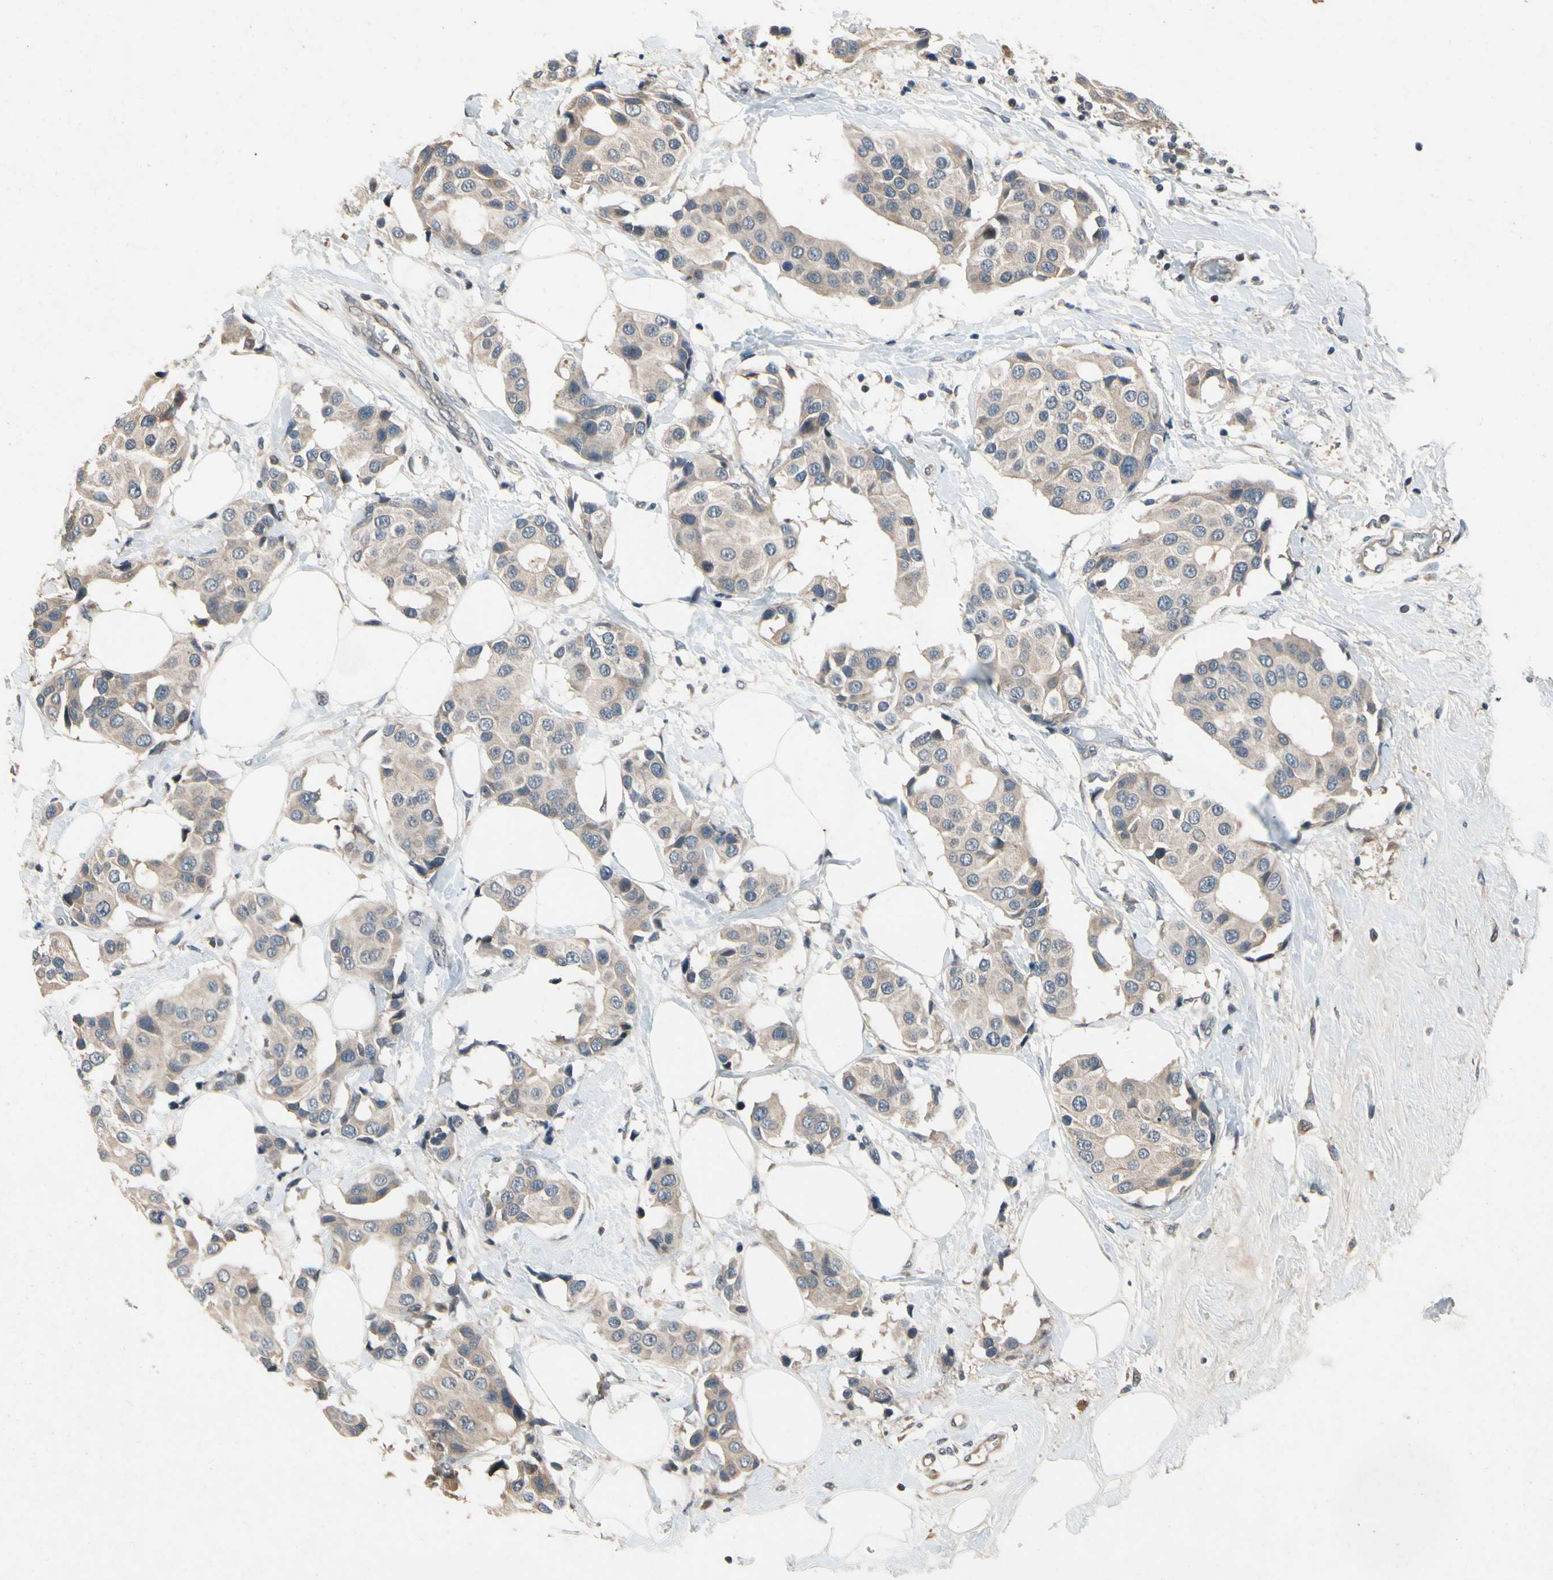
{"staining": {"intensity": "weak", "quantity": ">75%", "location": "cytoplasmic/membranous"}, "tissue": "breast cancer", "cell_type": "Tumor cells", "image_type": "cancer", "snomed": [{"axis": "morphology", "description": "Normal tissue, NOS"}, {"axis": "morphology", "description": "Duct carcinoma"}, {"axis": "topography", "description": "Breast"}], "caption": "Human breast intraductal carcinoma stained for a protein (brown) reveals weak cytoplasmic/membranous positive positivity in approximately >75% of tumor cells.", "gene": "DPY19L3", "patient": {"sex": "female", "age": 39}}